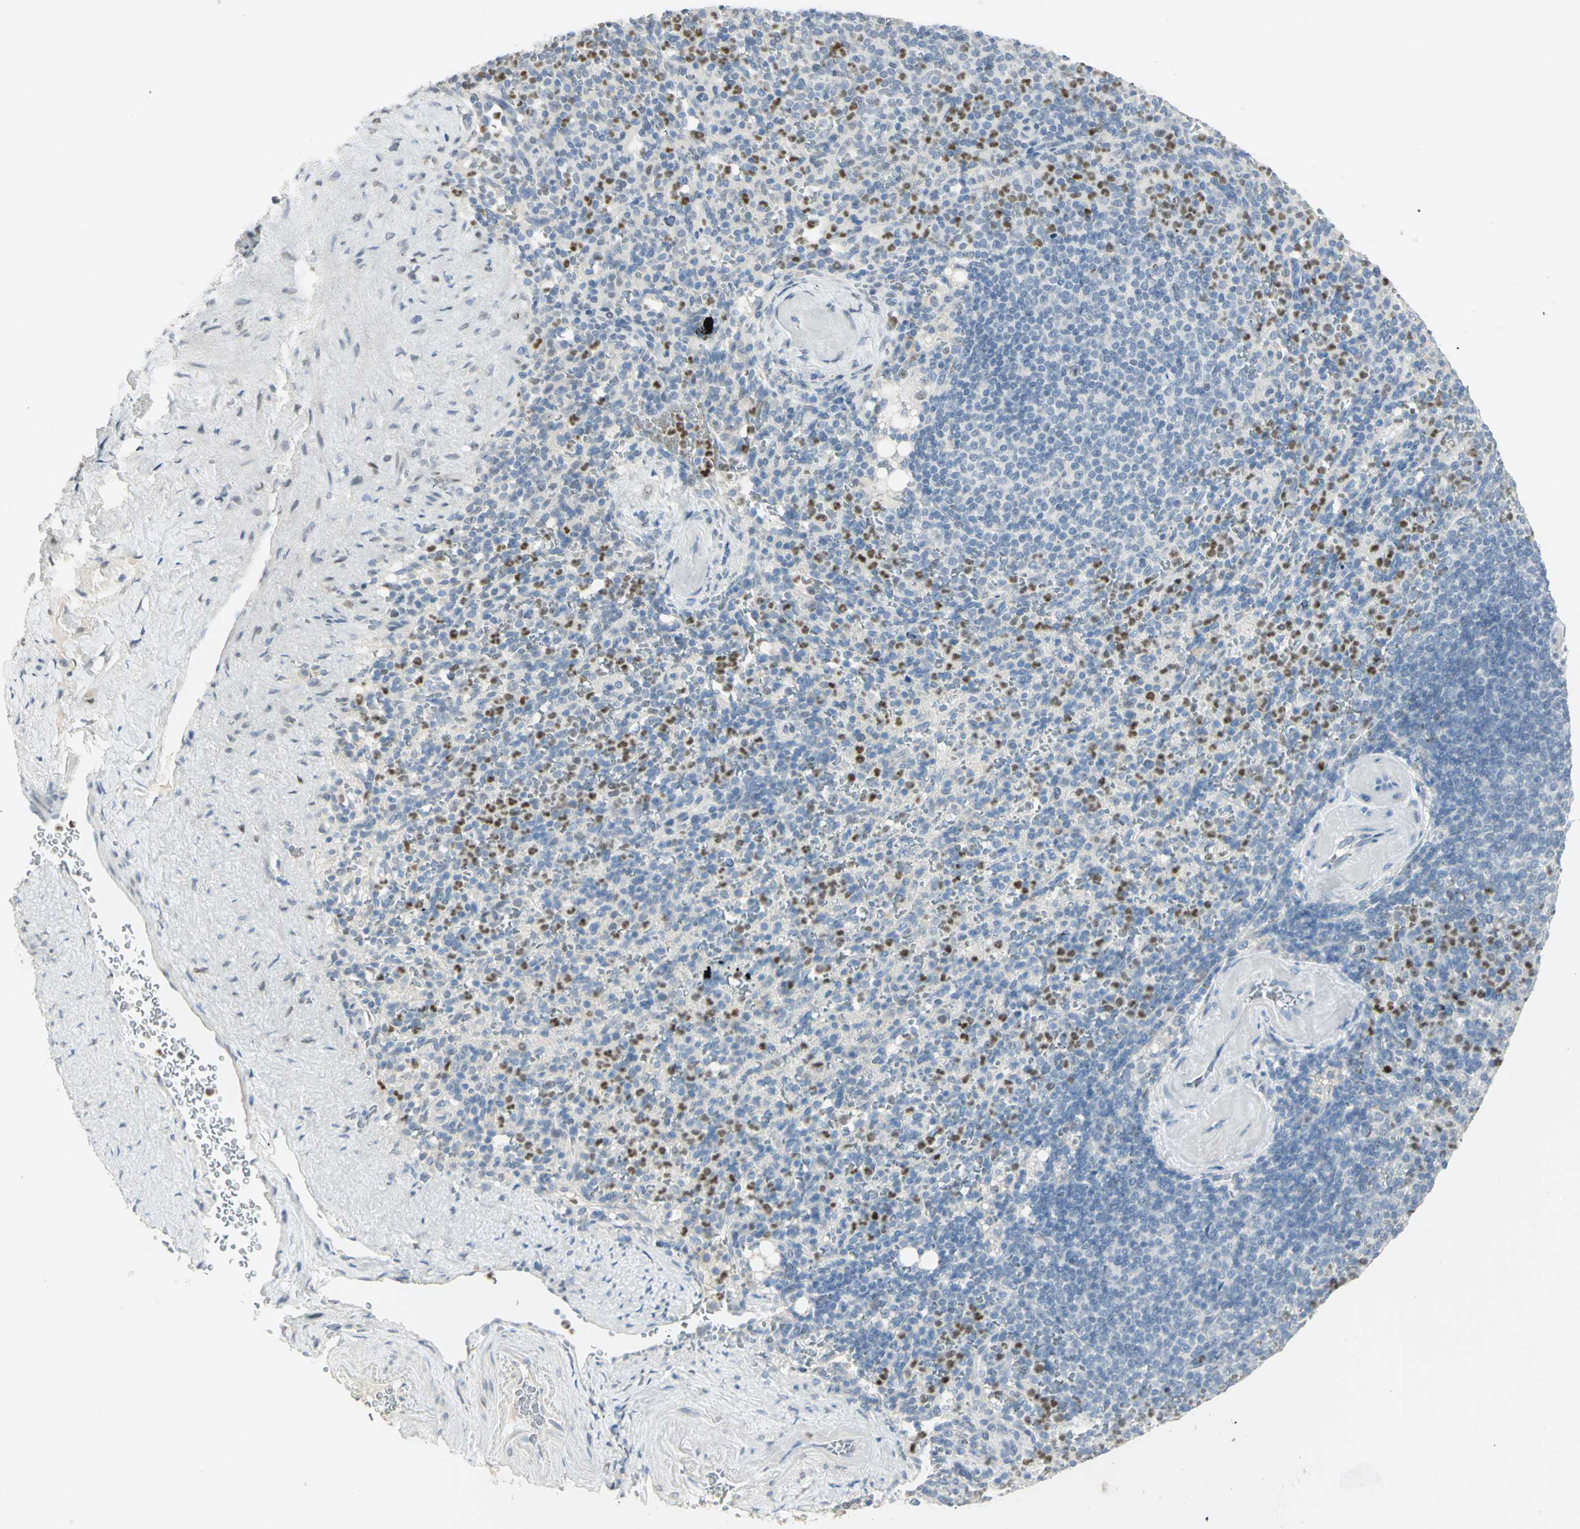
{"staining": {"intensity": "moderate", "quantity": "<25%", "location": "nuclear"}, "tissue": "spleen", "cell_type": "Cells in red pulp", "image_type": "normal", "snomed": [{"axis": "morphology", "description": "Normal tissue, NOS"}, {"axis": "topography", "description": "Spleen"}], "caption": "A brown stain shows moderate nuclear staining of a protein in cells in red pulp of benign spleen. Using DAB (brown) and hematoxylin (blue) stains, captured at high magnification using brightfield microscopy.", "gene": "BCL6", "patient": {"sex": "female", "age": 74}}